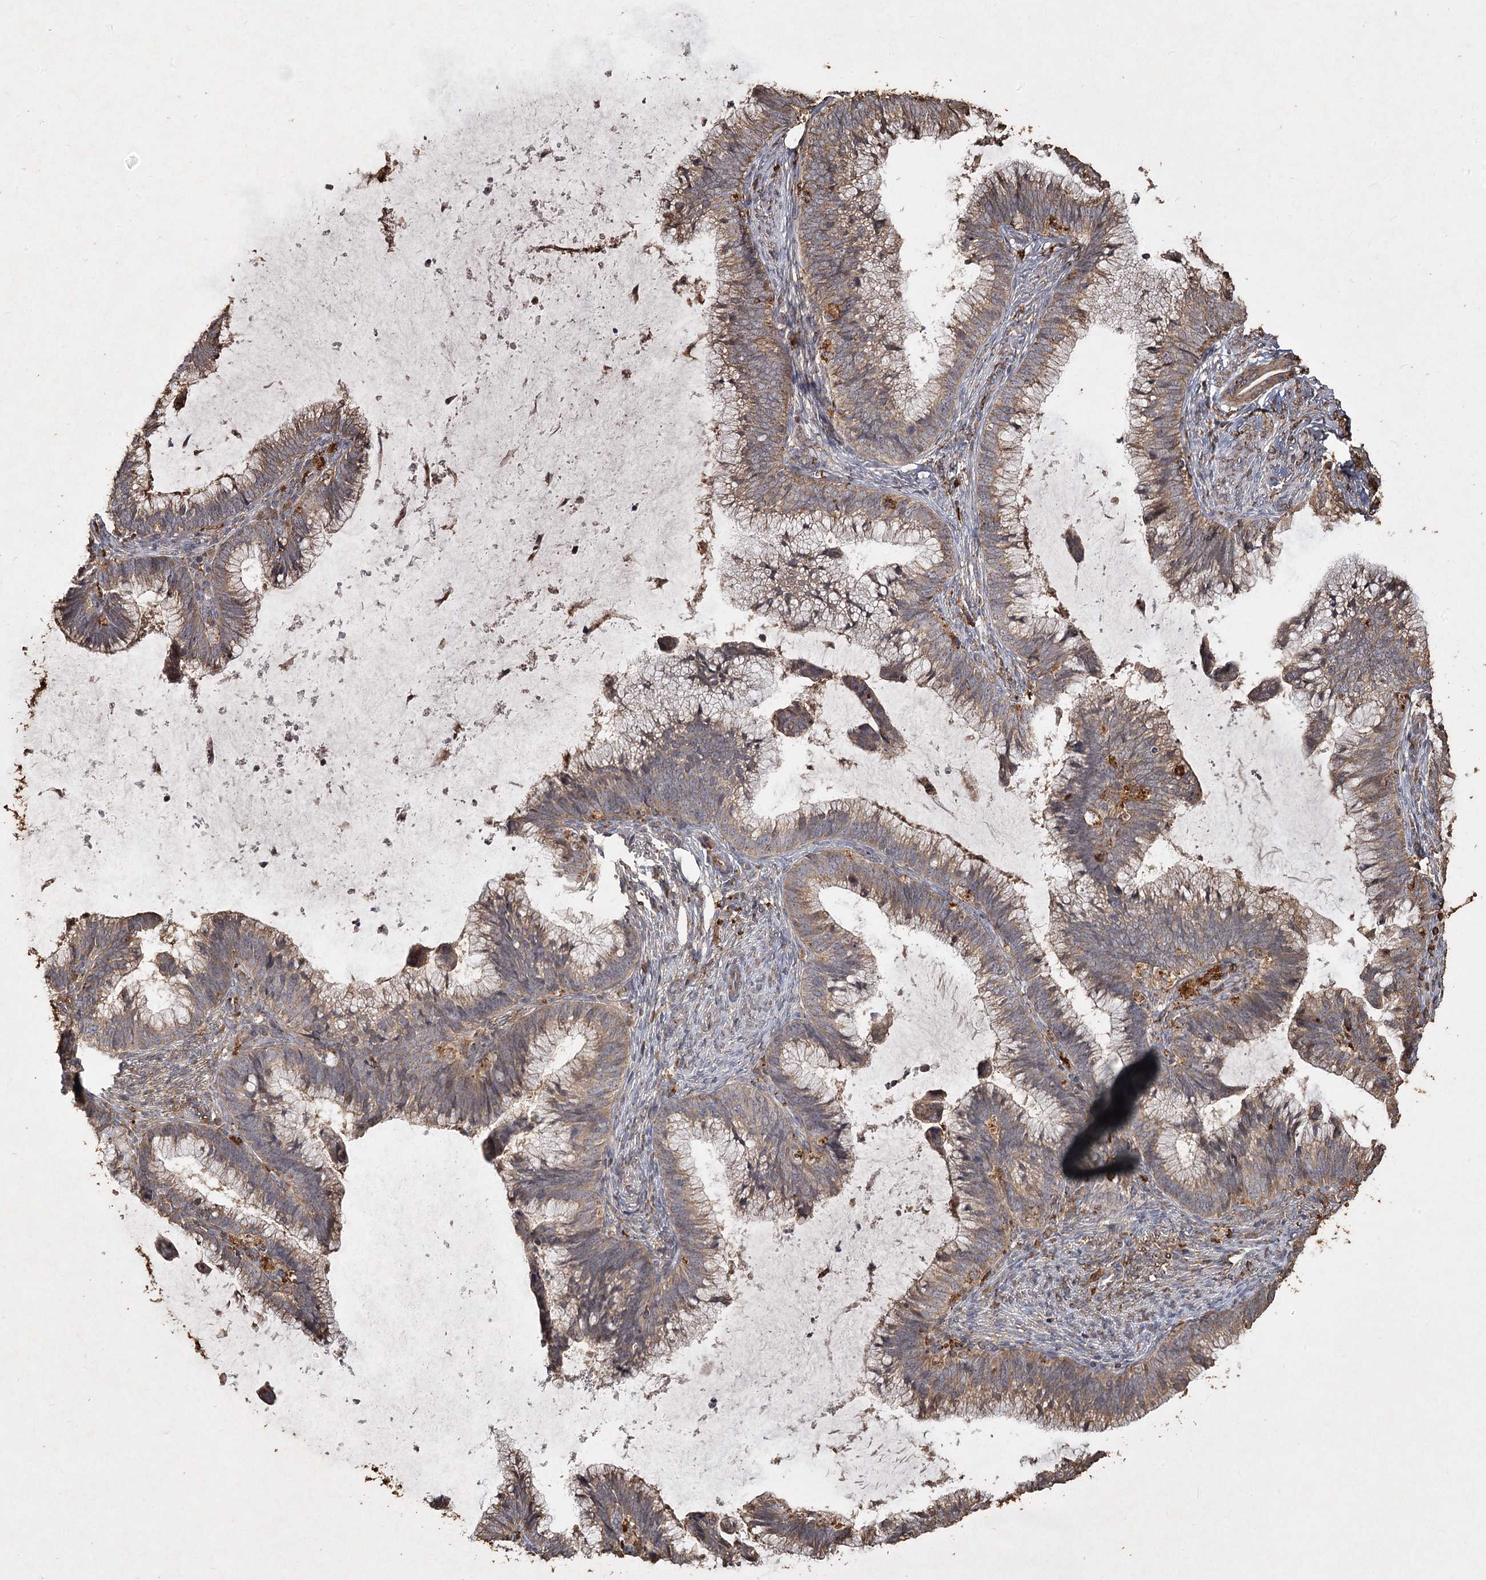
{"staining": {"intensity": "weak", "quantity": ">75%", "location": "cytoplasmic/membranous"}, "tissue": "cervical cancer", "cell_type": "Tumor cells", "image_type": "cancer", "snomed": [{"axis": "morphology", "description": "Adenocarcinoma, NOS"}, {"axis": "topography", "description": "Cervix"}], "caption": "Protein expression analysis of adenocarcinoma (cervical) exhibits weak cytoplasmic/membranous staining in about >75% of tumor cells.", "gene": "PIK3C2A", "patient": {"sex": "female", "age": 36}}